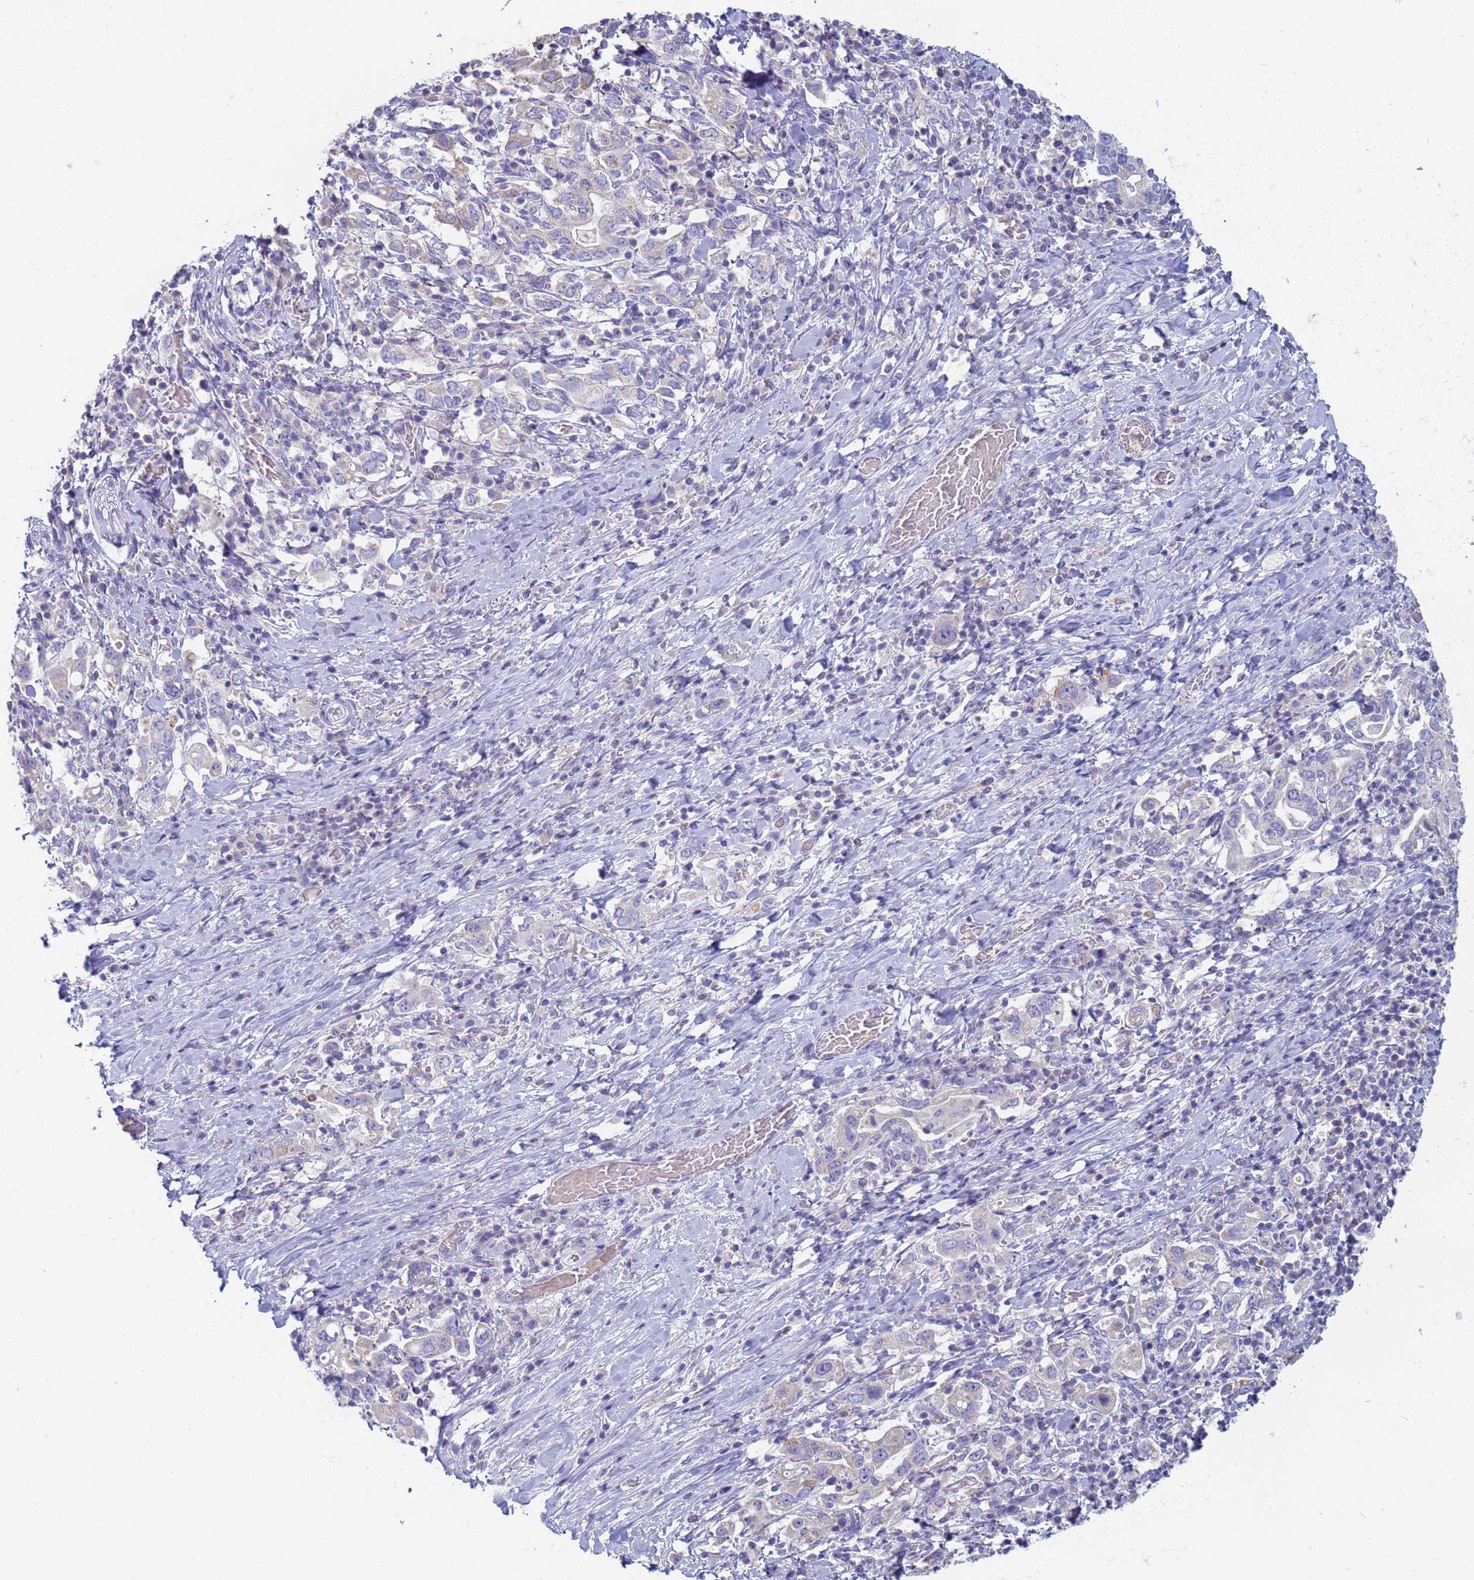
{"staining": {"intensity": "weak", "quantity": "<25%", "location": "cytoplasmic/membranous"}, "tissue": "stomach cancer", "cell_type": "Tumor cells", "image_type": "cancer", "snomed": [{"axis": "morphology", "description": "Adenocarcinoma, NOS"}, {"axis": "topography", "description": "Stomach, upper"}, {"axis": "topography", "description": "Stomach"}], "caption": "This is an immunohistochemistry image of human stomach adenocarcinoma. There is no expression in tumor cells.", "gene": "CR1", "patient": {"sex": "male", "age": 62}}